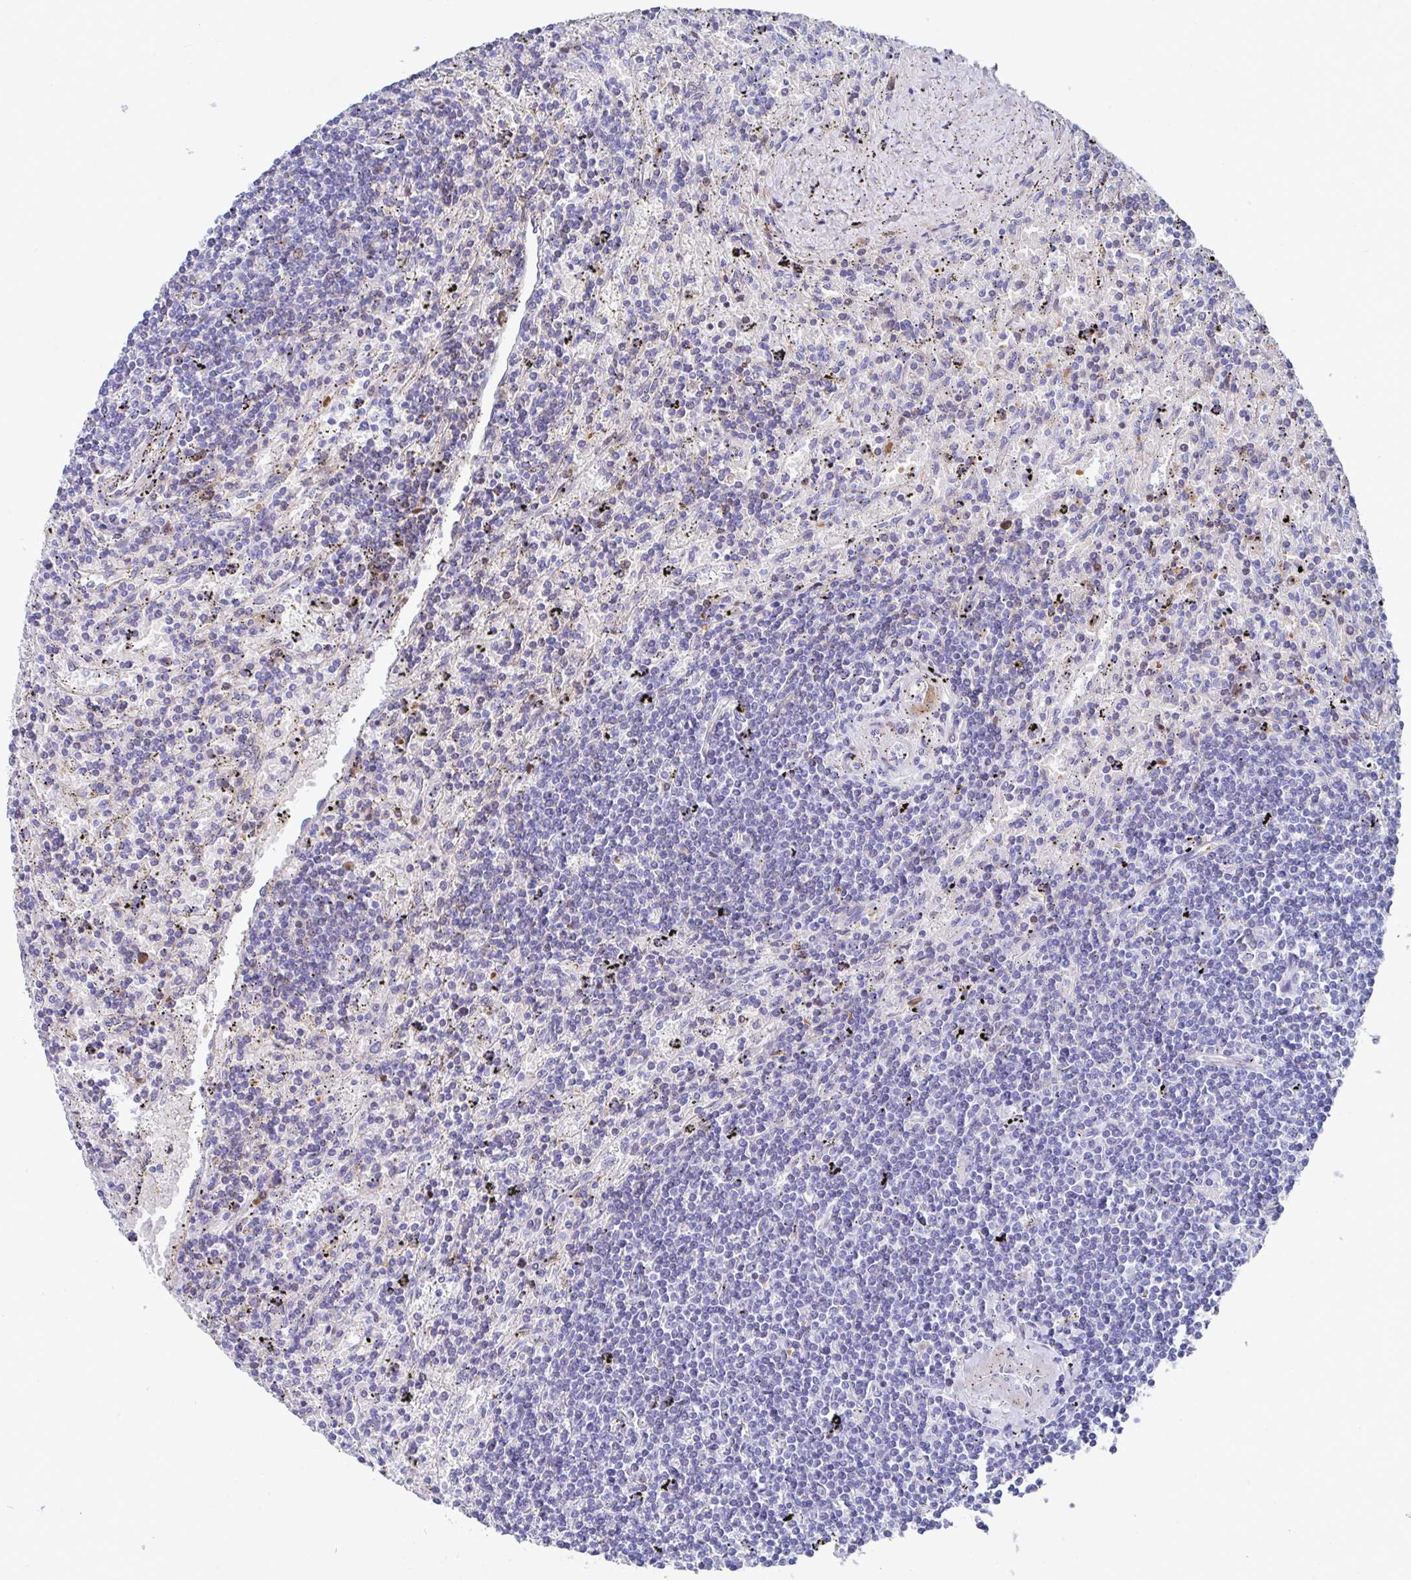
{"staining": {"intensity": "negative", "quantity": "none", "location": "none"}, "tissue": "lymphoma", "cell_type": "Tumor cells", "image_type": "cancer", "snomed": [{"axis": "morphology", "description": "Malignant lymphoma, non-Hodgkin's type, Low grade"}, {"axis": "topography", "description": "Spleen"}], "caption": "DAB (3,3'-diaminobenzidine) immunohistochemical staining of malignant lymphoma, non-Hodgkin's type (low-grade) displays no significant expression in tumor cells. The staining is performed using DAB (3,3'-diaminobenzidine) brown chromogen with nuclei counter-stained in using hematoxylin.", "gene": "CLDN8", "patient": {"sex": "male", "age": 76}}